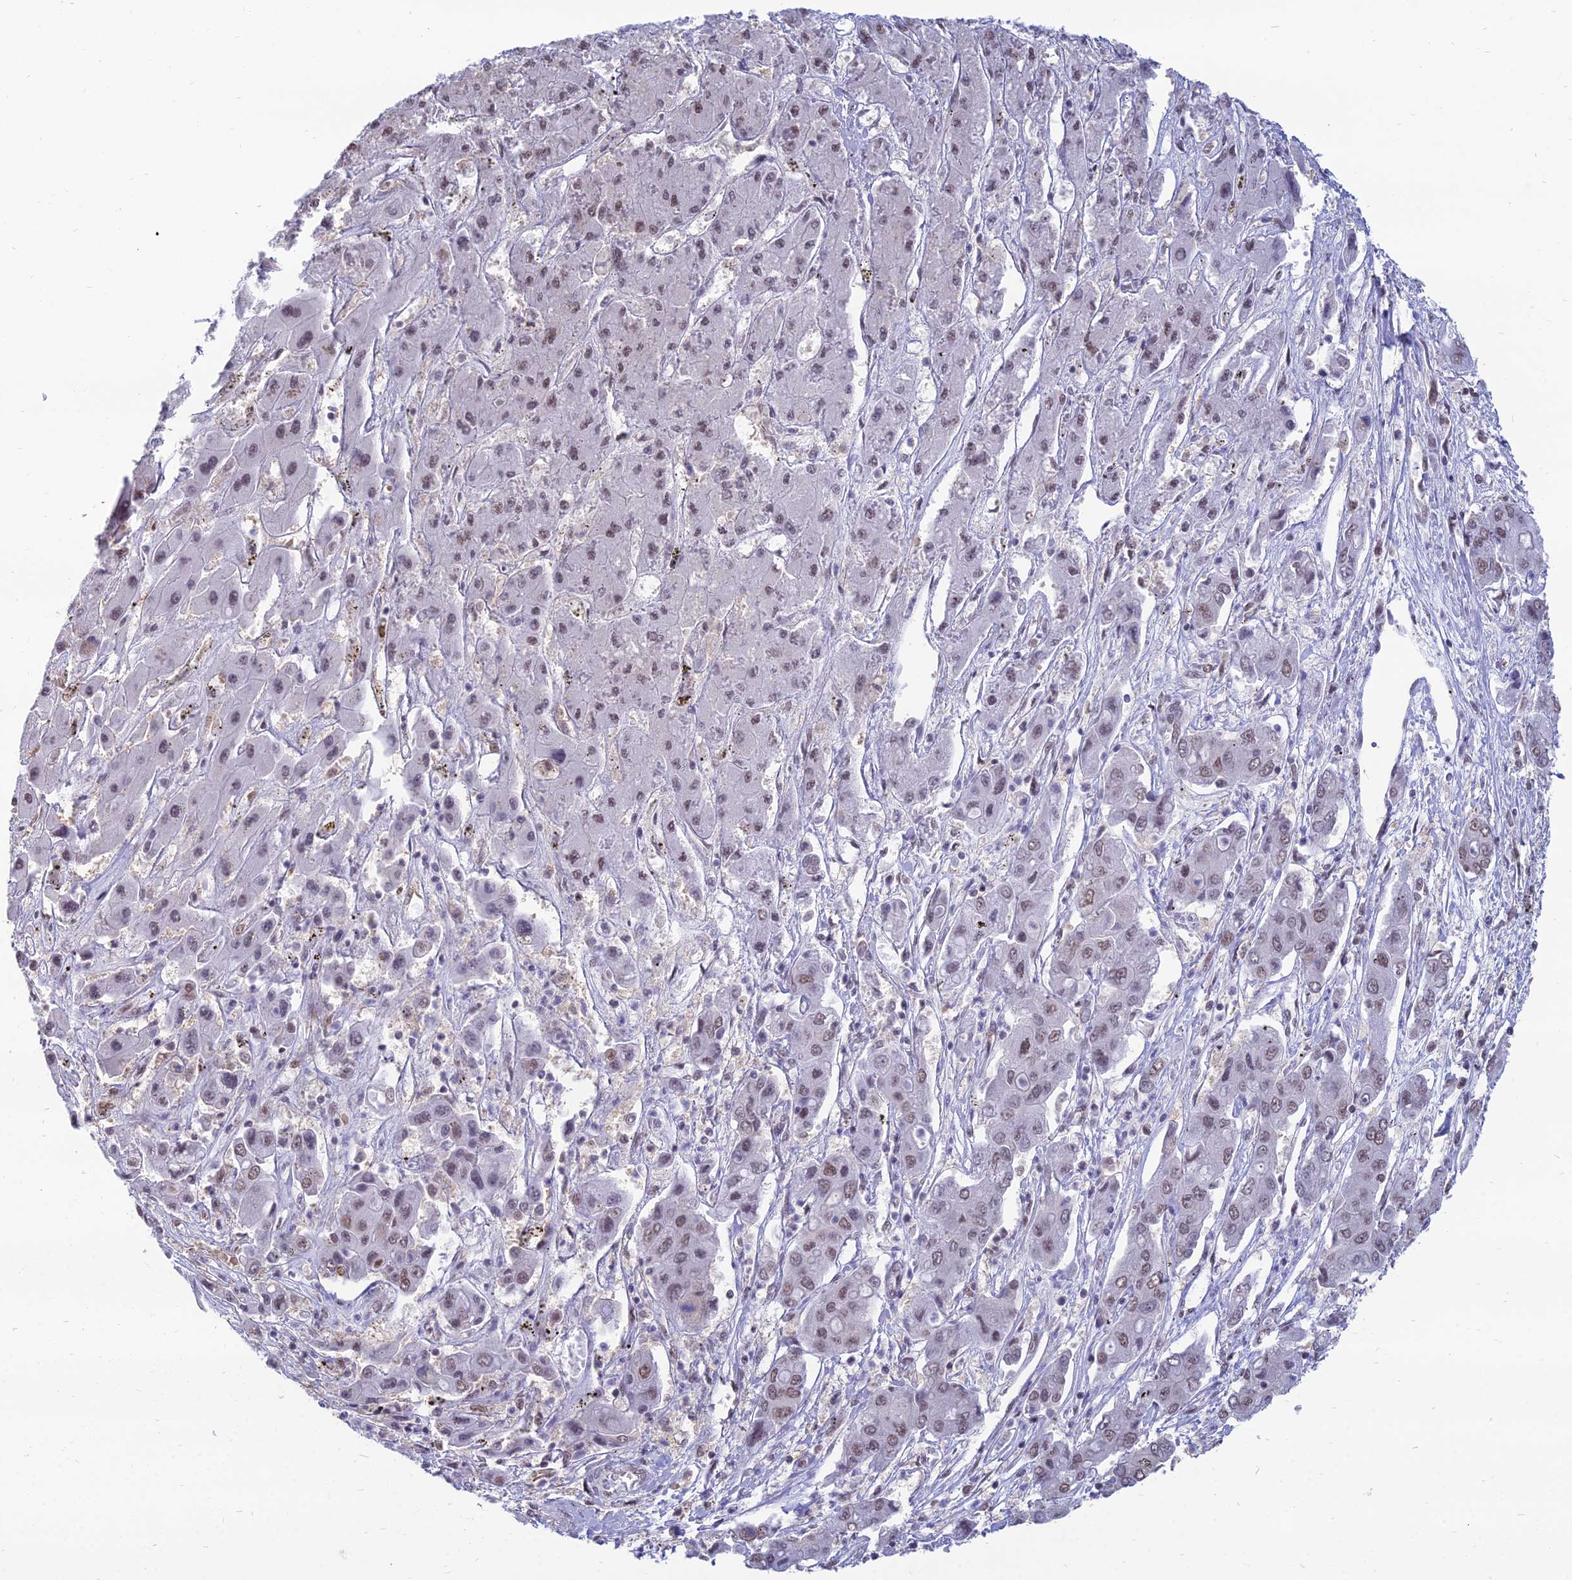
{"staining": {"intensity": "weak", "quantity": ">75%", "location": "nuclear"}, "tissue": "liver cancer", "cell_type": "Tumor cells", "image_type": "cancer", "snomed": [{"axis": "morphology", "description": "Cholangiocarcinoma"}, {"axis": "topography", "description": "Liver"}], "caption": "This photomicrograph demonstrates immunohistochemistry (IHC) staining of cholangiocarcinoma (liver), with low weak nuclear expression in approximately >75% of tumor cells.", "gene": "SRSF7", "patient": {"sex": "male", "age": 67}}